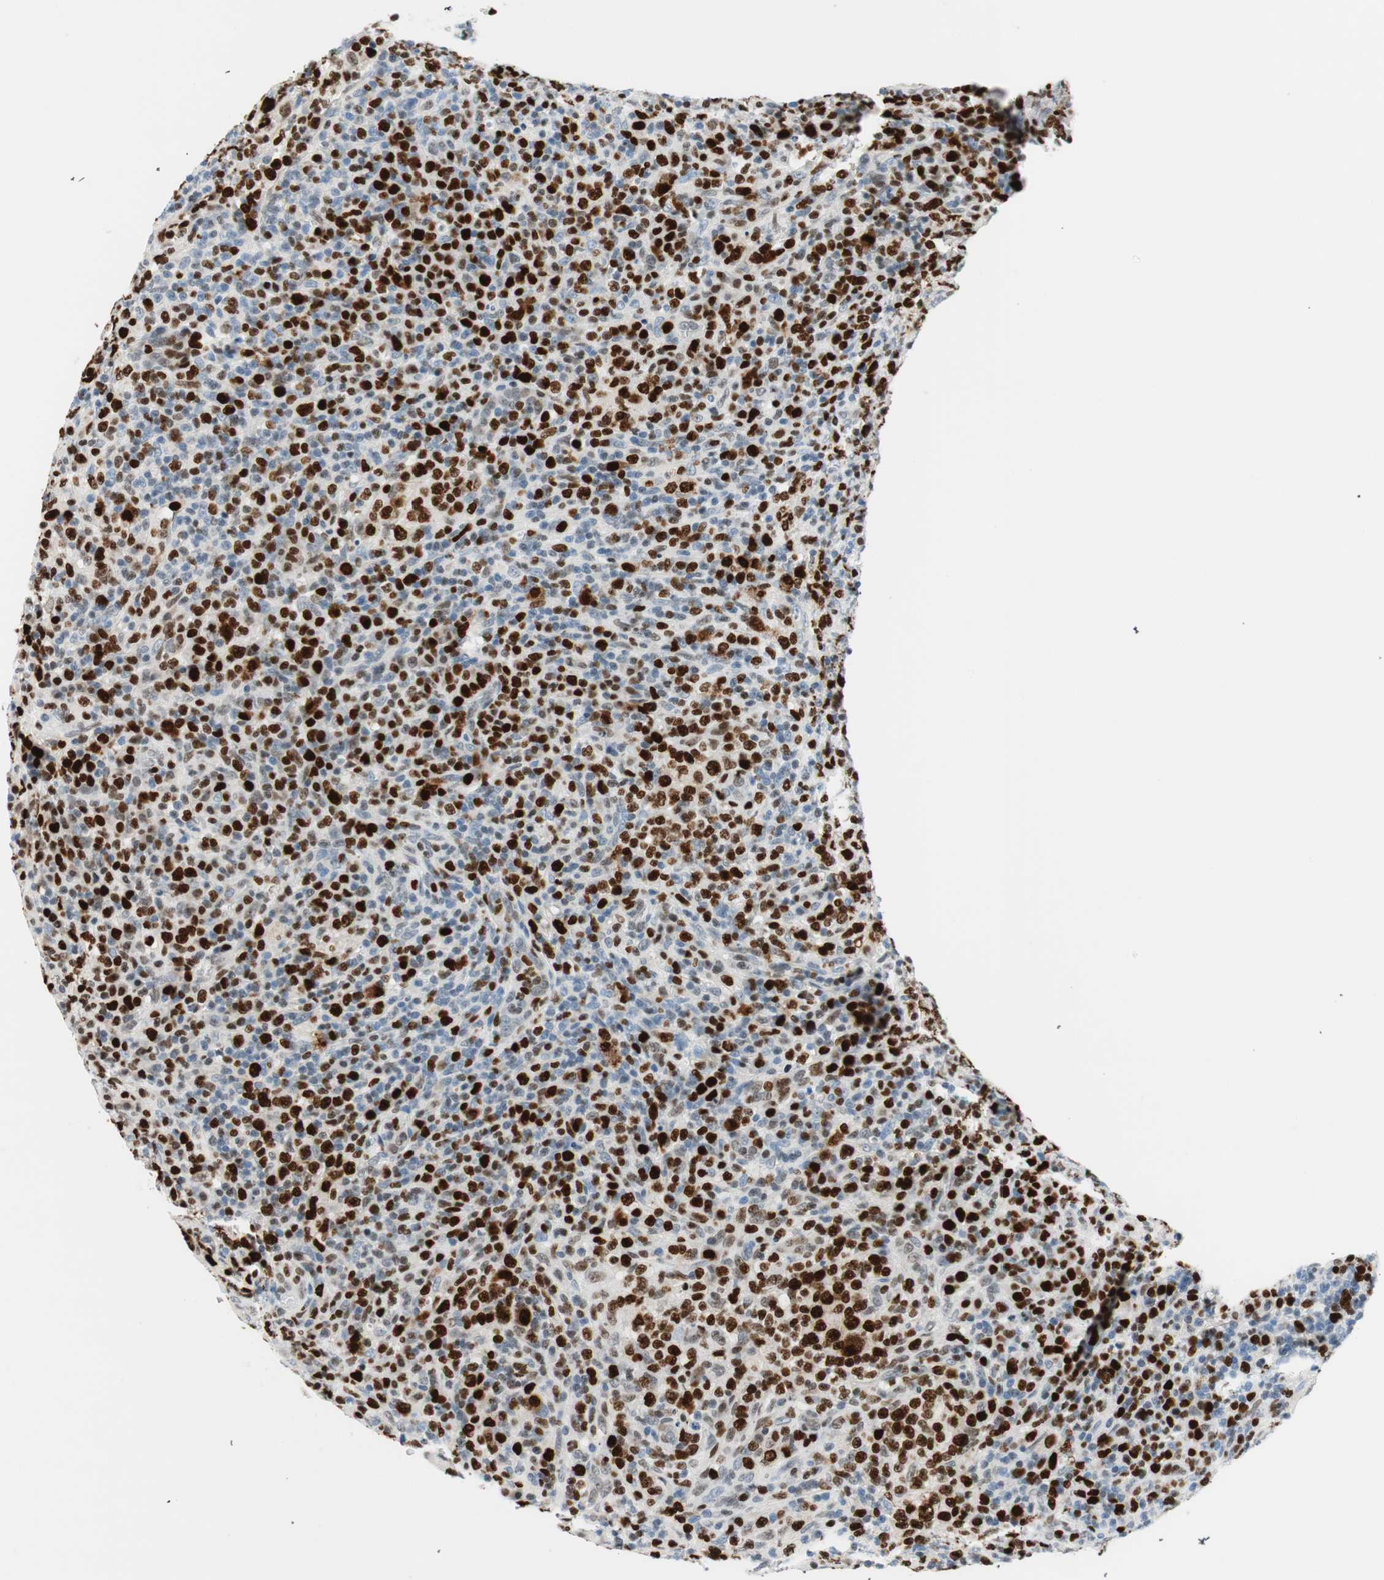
{"staining": {"intensity": "strong", "quantity": "25%-75%", "location": "nuclear"}, "tissue": "lymphoma", "cell_type": "Tumor cells", "image_type": "cancer", "snomed": [{"axis": "morphology", "description": "Malignant lymphoma, non-Hodgkin's type, High grade"}, {"axis": "topography", "description": "Lymph node"}], "caption": "Immunohistochemistry micrograph of lymphoma stained for a protein (brown), which displays high levels of strong nuclear staining in approximately 25%-75% of tumor cells.", "gene": "EZH2", "patient": {"sex": "female", "age": 76}}